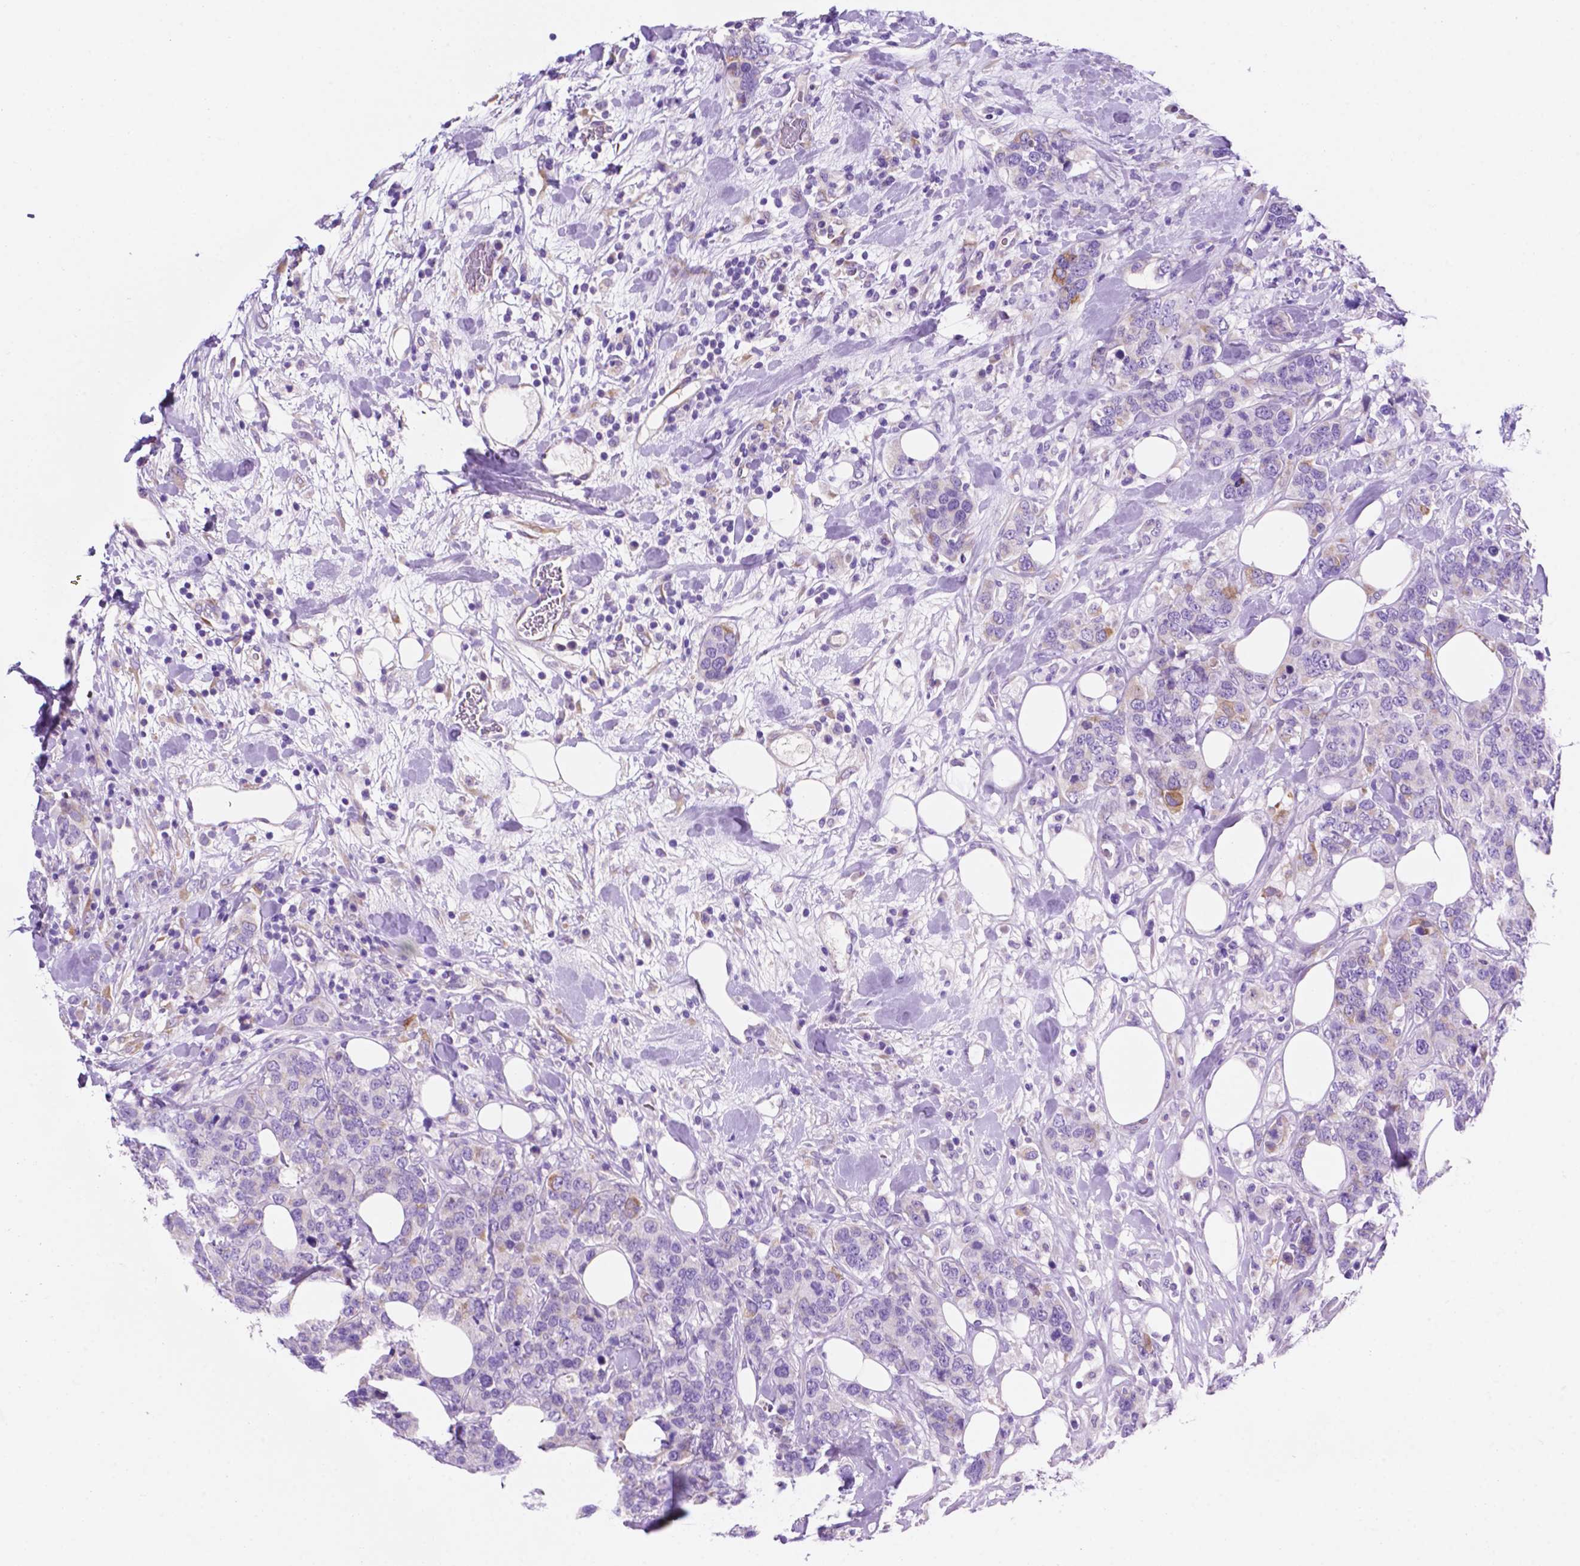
{"staining": {"intensity": "negative", "quantity": "none", "location": "none"}, "tissue": "breast cancer", "cell_type": "Tumor cells", "image_type": "cancer", "snomed": [{"axis": "morphology", "description": "Lobular carcinoma"}, {"axis": "topography", "description": "Breast"}], "caption": "This is an immunohistochemistry micrograph of lobular carcinoma (breast). There is no staining in tumor cells.", "gene": "CEACAM7", "patient": {"sex": "female", "age": 59}}